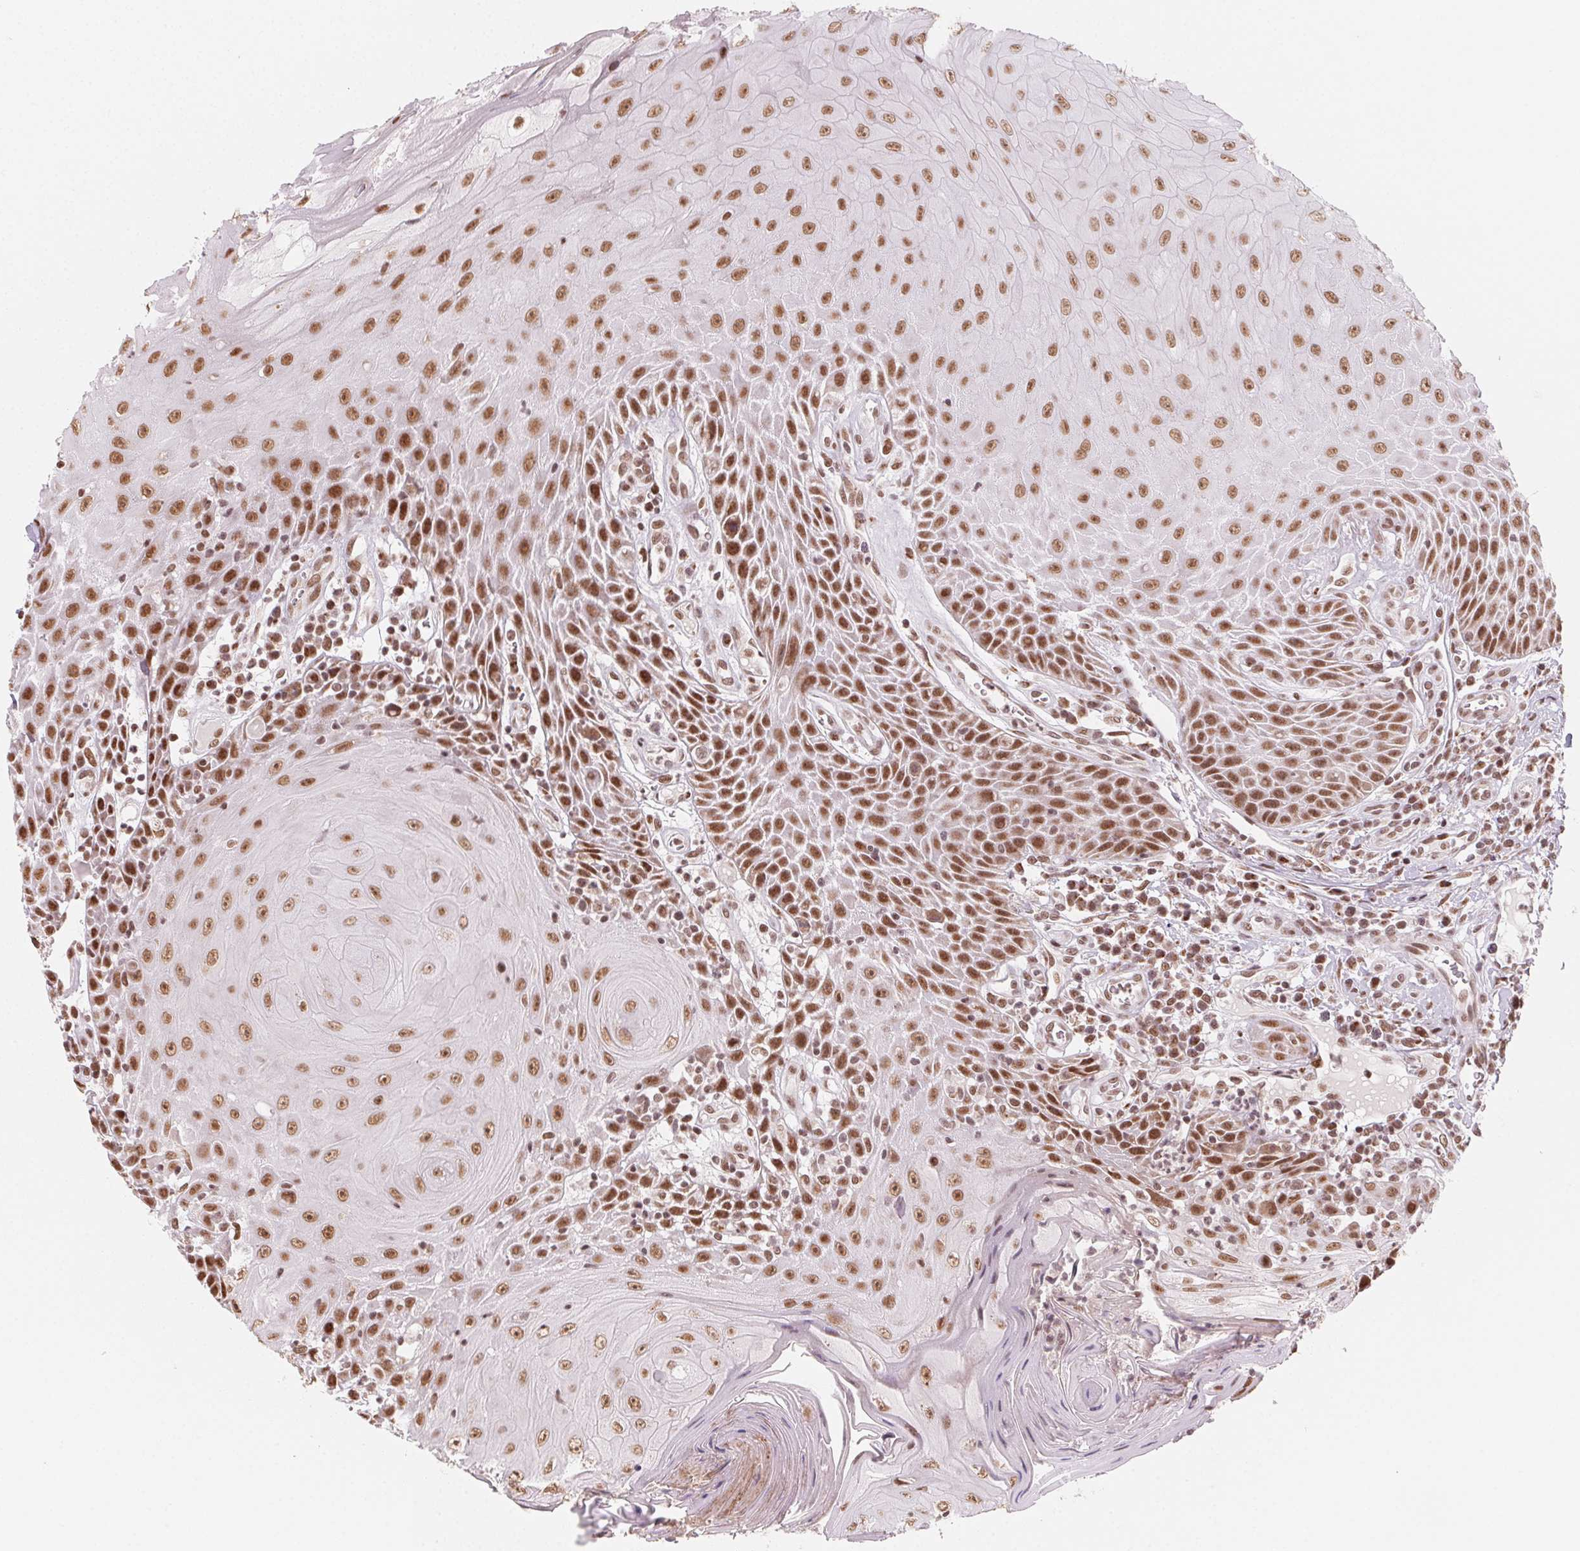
{"staining": {"intensity": "moderate", "quantity": ">75%", "location": "nuclear"}, "tissue": "head and neck cancer", "cell_type": "Tumor cells", "image_type": "cancer", "snomed": [{"axis": "morphology", "description": "Squamous cell carcinoma, NOS"}, {"axis": "topography", "description": "Head-Neck"}], "caption": "A medium amount of moderate nuclear staining is identified in about >75% of tumor cells in head and neck squamous cell carcinoma tissue. (DAB IHC with brightfield microscopy, high magnification).", "gene": "TOPORS", "patient": {"sex": "male", "age": 52}}